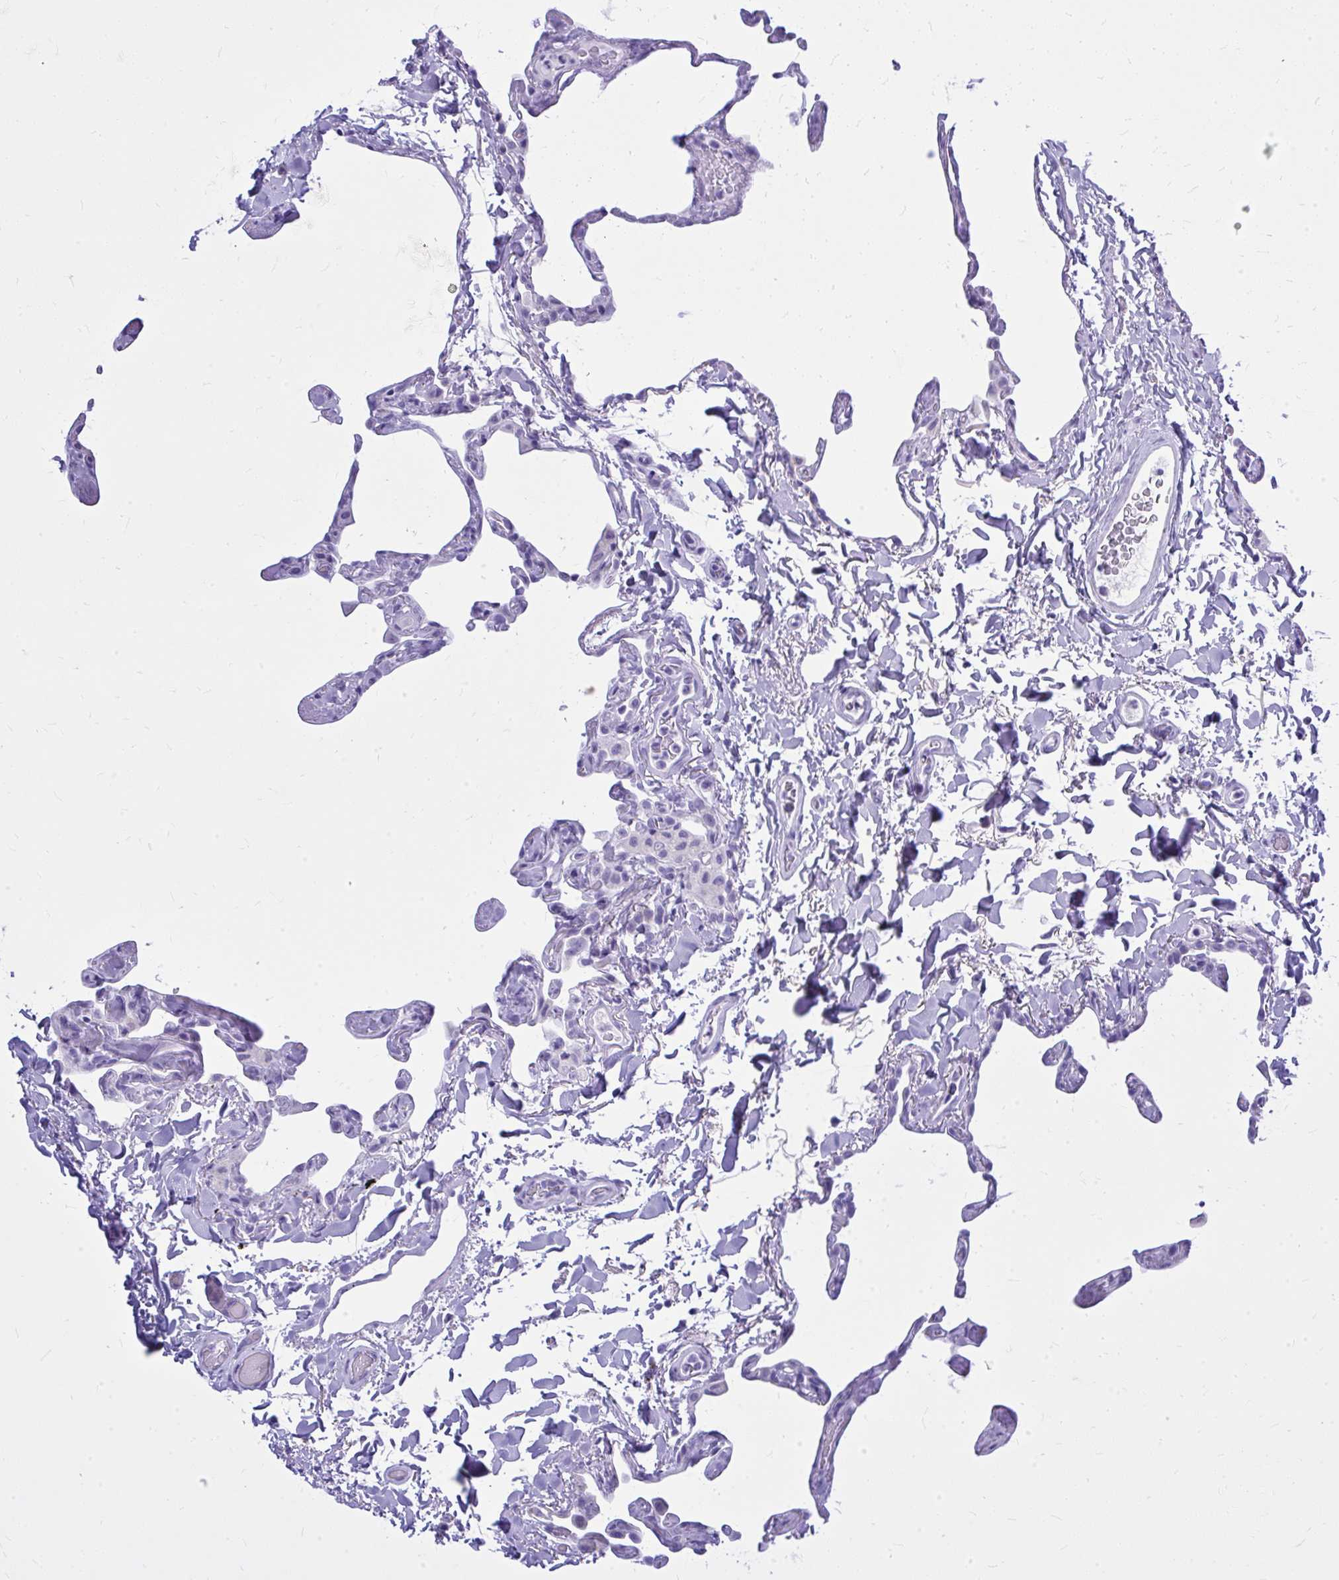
{"staining": {"intensity": "negative", "quantity": "none", "location": "none"}, "tissue": "lung", "cell_type": "Alveolar cells", "image_type": "normal", "snomed": [{"axis": "morphology", "description": "Normal tissue, NOS"}, {"axis": "topography", "description": "Lung"}], "caption": "This is an immunohistochemistry (IHC) image of benign human lung. There is no staining in alveolar cells.", "gene": "BCL6B", "patient": {"sex": "male", "age": 65}}